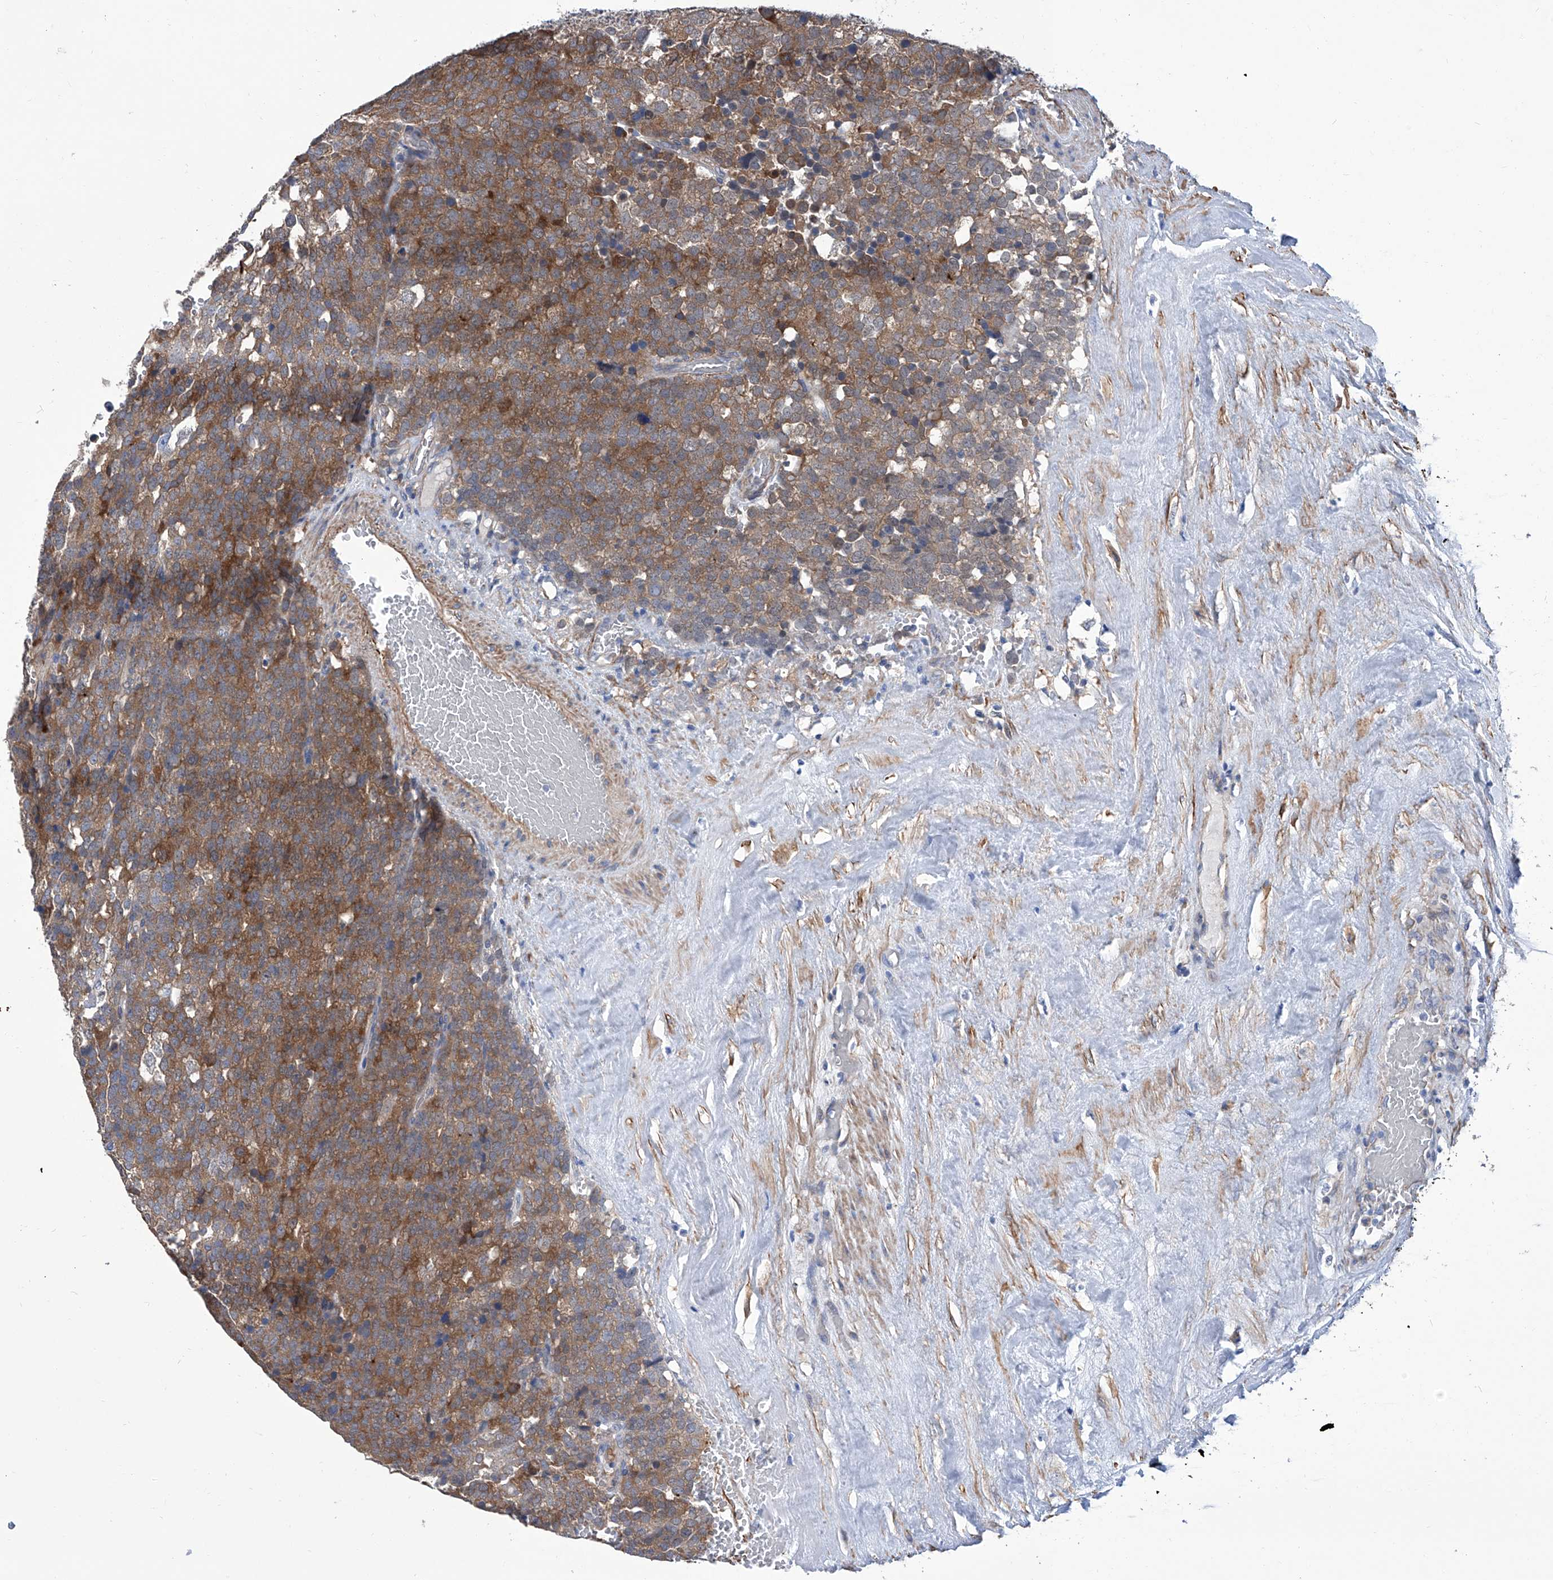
{"staining": {"intensity": "moderate", "quantity": ">75%", "location": "cytoplasmic/membranous"}, "tissue": "testis cancer", "cell_type": "Tumor cells", "image_type": "cancer", "snomed": [{"axis": "morphology", "description": "Seminoma, NOS"}, {"axis": "topography", "description": "Testis"}], "caption": "A brown stain labels moderate cytoplasmic/membranous positivity of a protein in human testis cancer (seminoma) tumor cells. The staining was performed using DAB (3,3'-diaminobenzidine), with brown indicating positive protein expression. Nuclei are stained blue with hematoxylin.", "gene": "SMS", "patient": {"sex": "male", "age": 71}}